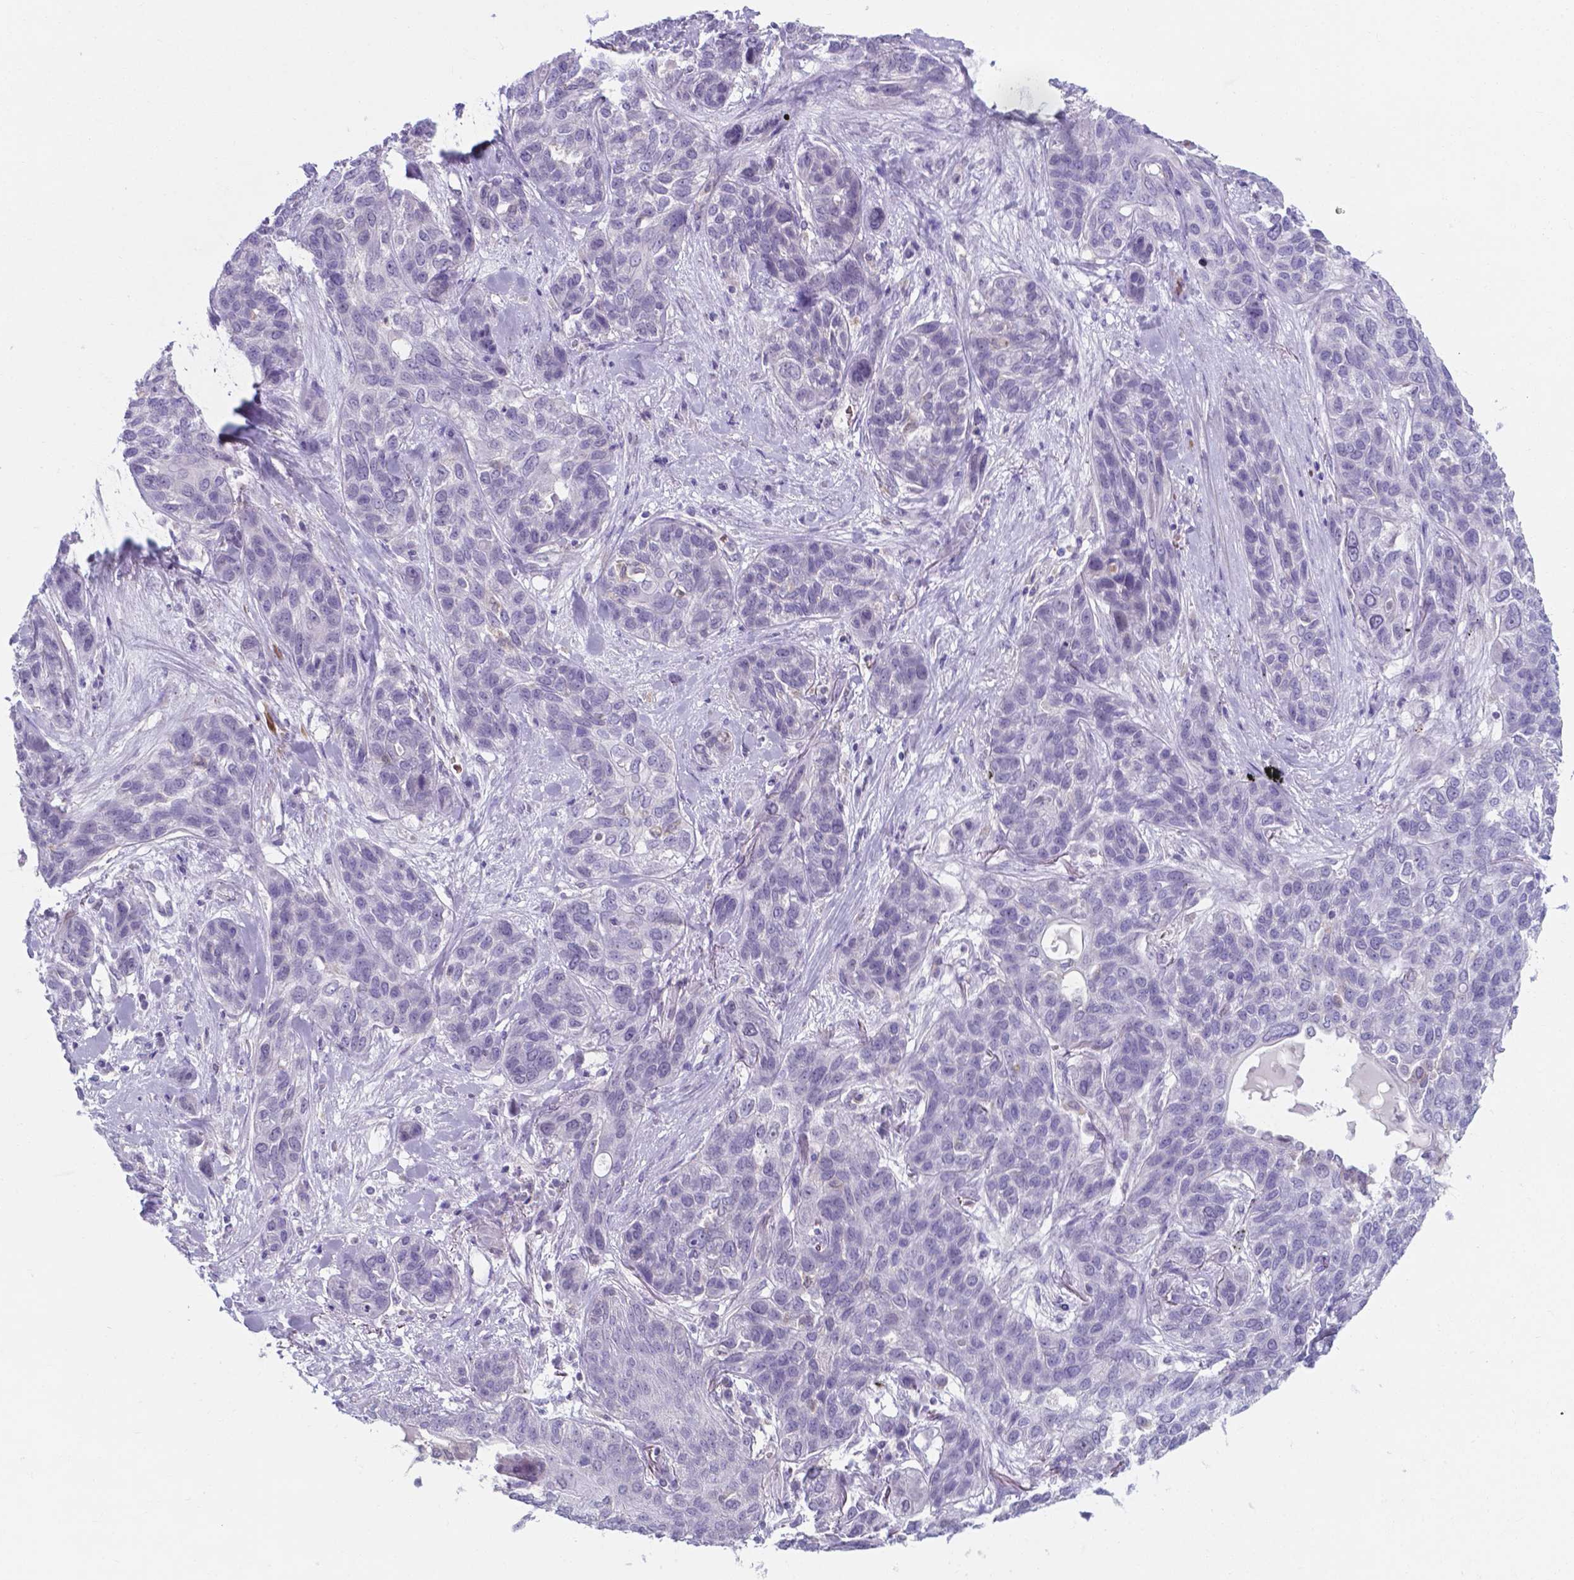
{"staining": {"intensity": "negative", "quantity": "none", "location": "none"}, "tissue": "lung cancer", "cell_type": "Tumor cells", "image_type": "cancer", "snomed": [{"axis": "morphology", "description": "Squamous cell carcinoma, NOS"}, {"axis": "topography", "description": "Lung"}], "caption": "A high-resolution histopathology image shows IHC staining of lung cancer (squamous cell carcinoma), which shows no significant expression in tumor cells. (DAB IHC with hematoxylin counter stain).", "gene": "AP5B1", "patient": {"sex": "female", "age": 70}}